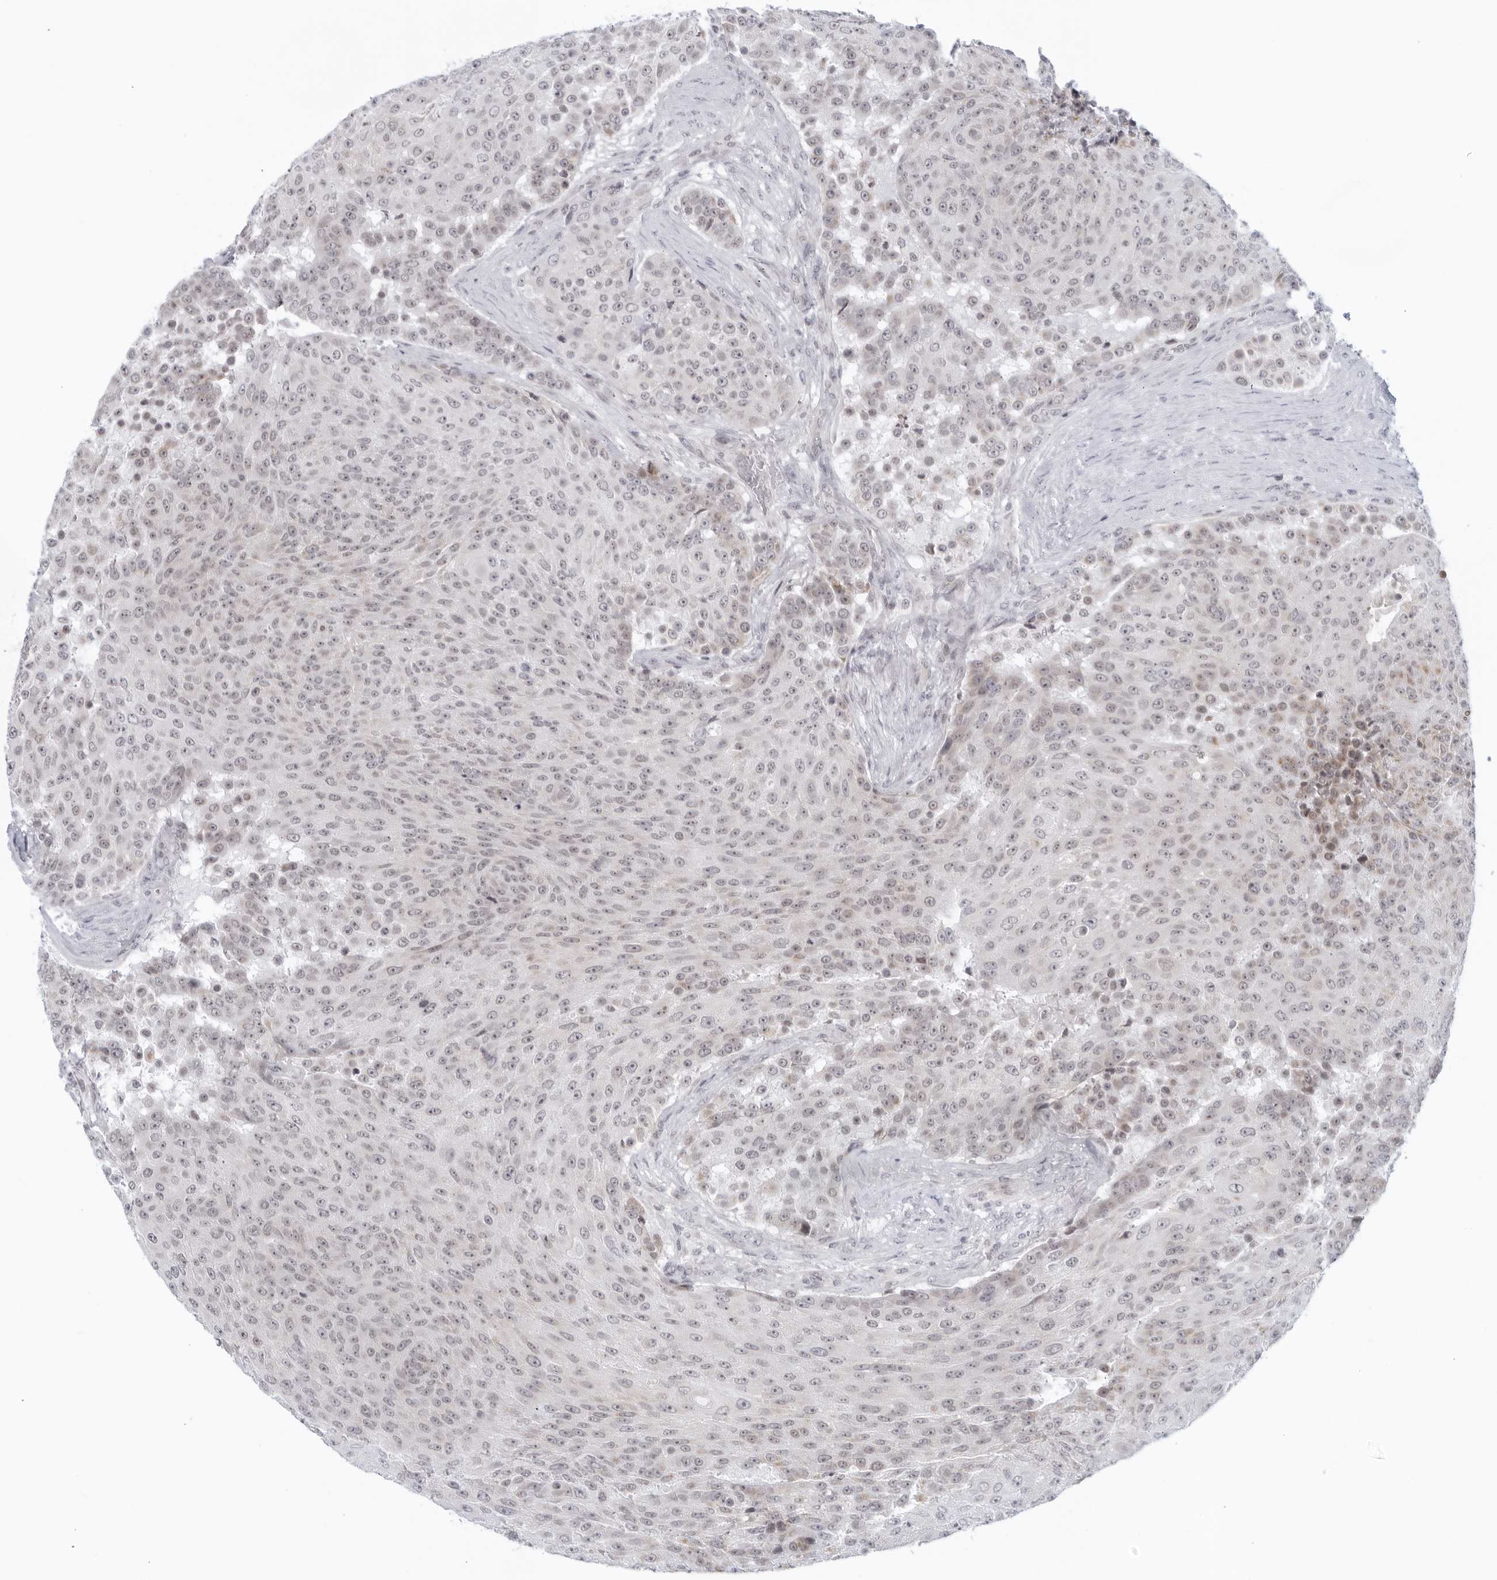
{"staining": {"intensity": "negative", "quantity": "none", "location": "none"}, "tissue": "urothelial cancer", "cell_type": "Tumor cells", "image_type": "cancer", "snomed": [{"axis": "morphology", "description": "Urothelial carcinoma, High grade"}, {"axis": "topography", "description": "Urinary bladder"}], "caption": "This is a micrograph of immunohistochemistry staining of urothelial cancer, which shows no positivity in tumor cells.", "gene": "RAB11FIP3", "patient": {"sex": "female", "age": 63}}